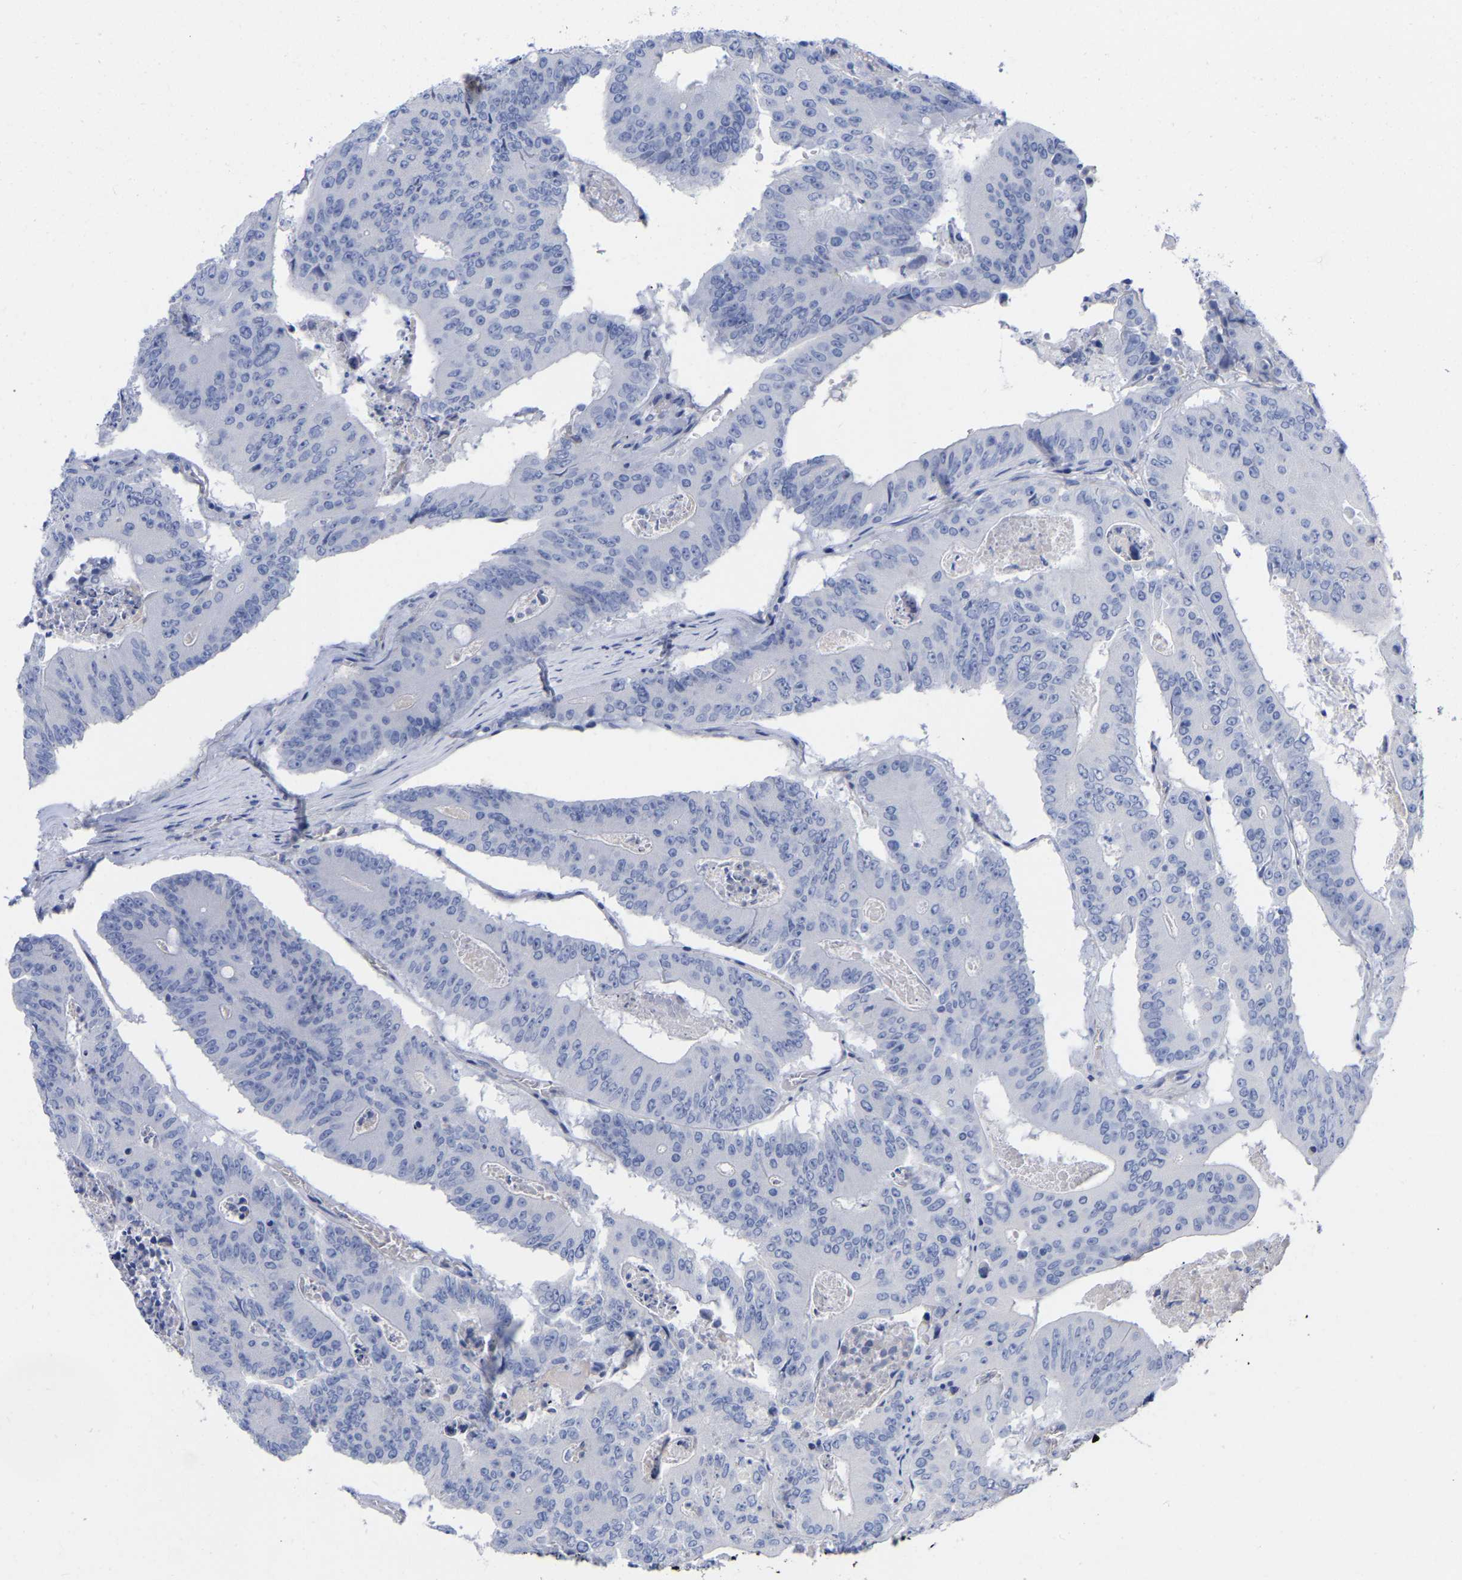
{"staining": {"intensity": "negative", "quantity": "none", "location": "none"}, "tissue": "colorectal cancer", "cell_type": "Tumor cells", "image_type": "cancer", "snomed": [{"axis": "morphology", "description": "Adenocarcinoma, NOS"}, {"axis": "topography", "description": "Colon"}], "caption": "High power microscopy histopathology image of an immunohistochemistry image of adenocarcinoma (colorectal), revealing no significant staining in tumor cells. The staining is performed using DAB brown chromogen with nuclei counter-stained in using hematoxylin.", "gene": "HAPLN1", "patient": {"sex": "male", "age": 87}}